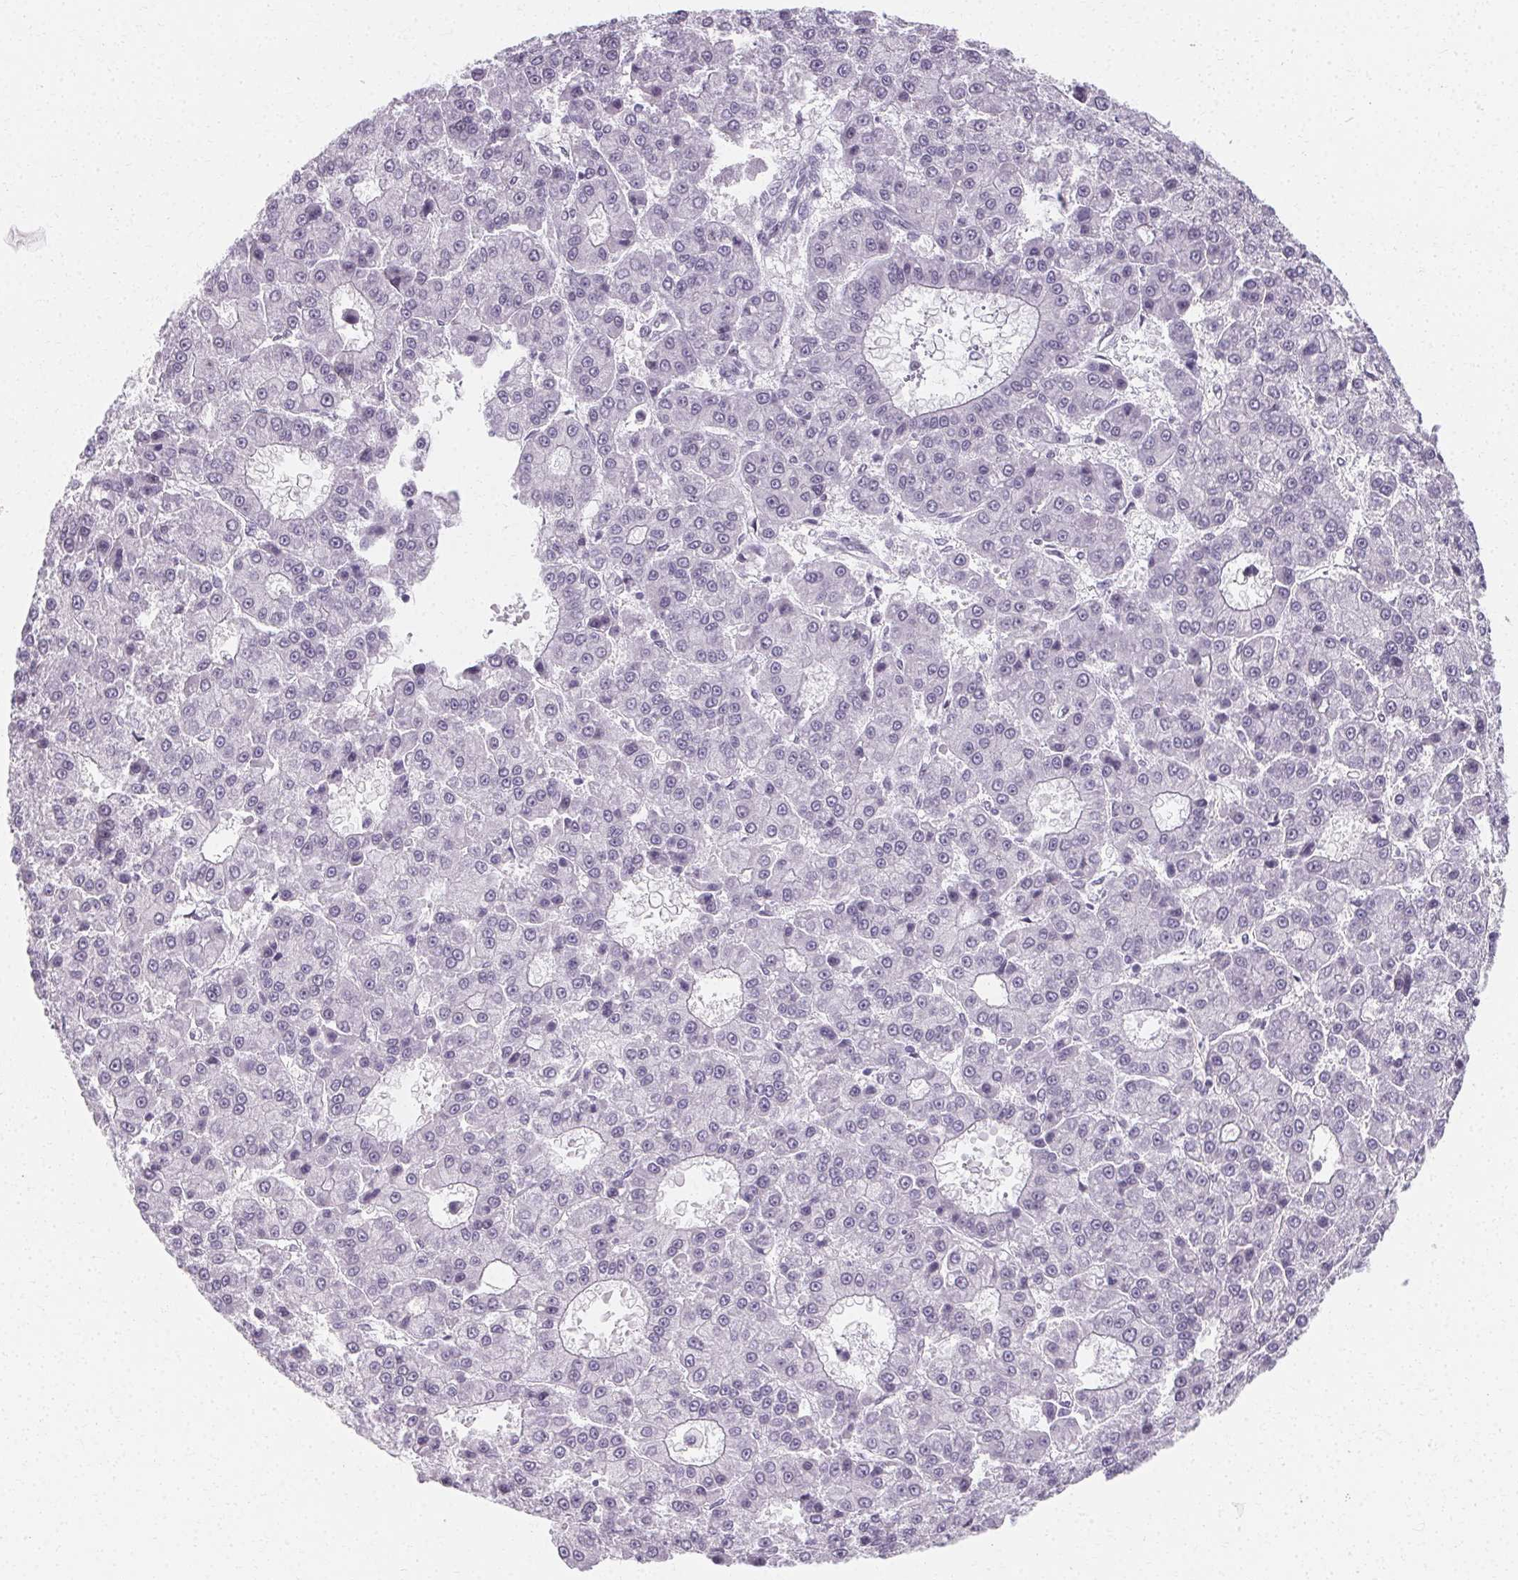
{"staining": {"intensity": "negative", "quantity": "none", "location": "none"}, "tissue": "liver cancer", "cell_type": "Tumor cells", "image_type": "cancer", "snomed": [{"axis": "morphology", "description": "Carcinoma, Hepatocellular, NOS"}, {"axis": "topography", "description": "Liver"}], "caption": "The micrograph exhibits no staining of tumor cells in liver cancer (hepatocellular carcinoma). (Stains: DAB immunohistochemistry with hematoxylin counter stain, Microscopy: brightfield microscopy at high magnification).", "gene": "SYNPR", "patient": {"sex": "male", "age": 70}}